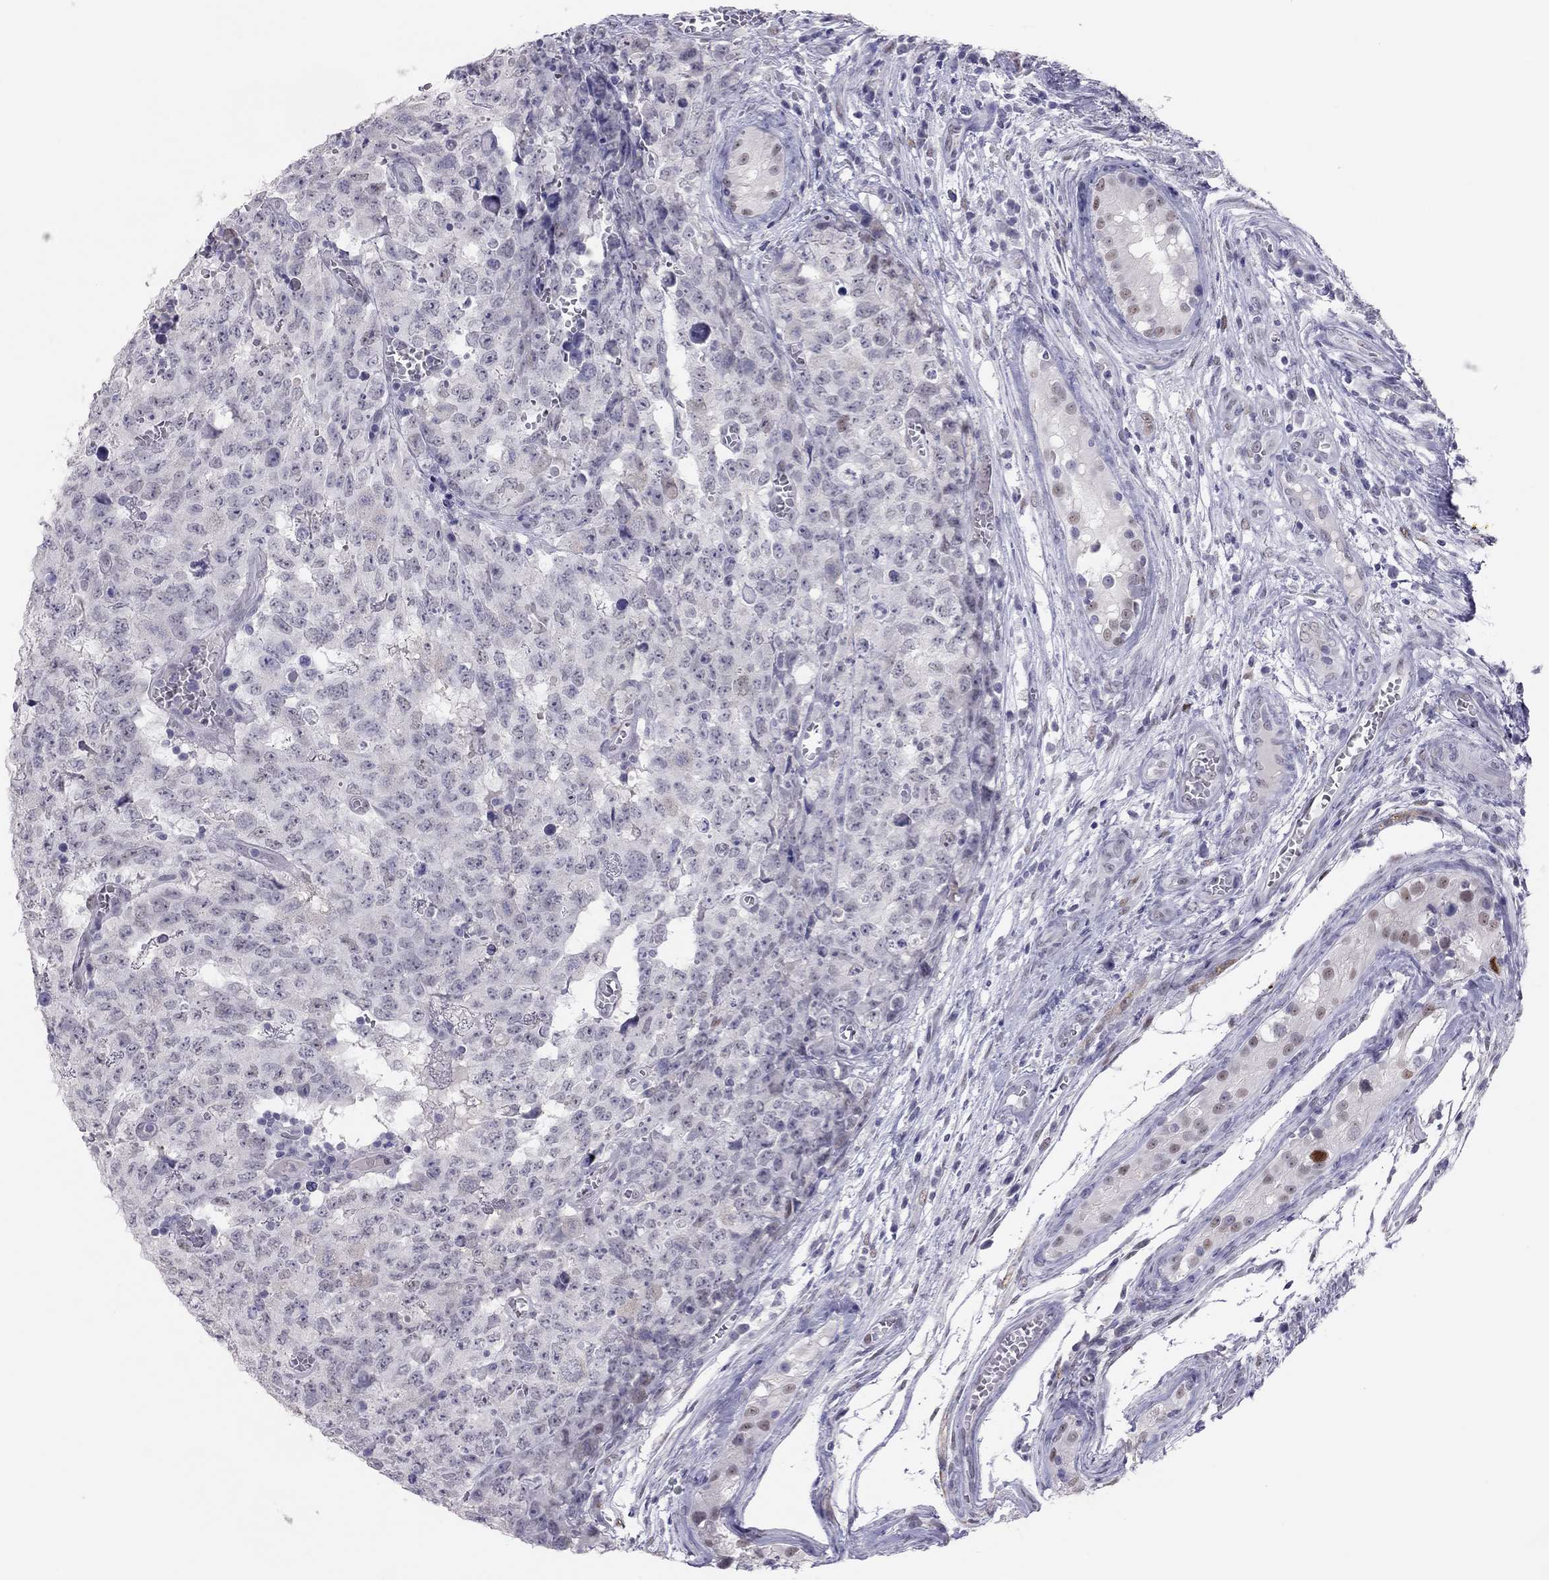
{"staining": {"intensity": "weak", "quantity": "<25%", "location": "nuclear"}, "tissue": "testis cancer", "cell_type": "Tumor cells", "image_type": "cancer", "snomed": [{"axis": "morphology", "description": "Carcinoma, Embryonal, NOS"}, {"axis": "topography", "description": "Testis"}], "caption": "There is no significant expression in tumor cells of testis cancer.", "gene": "PHOX2A", "patient": {"sex": "male", "age": 23}}